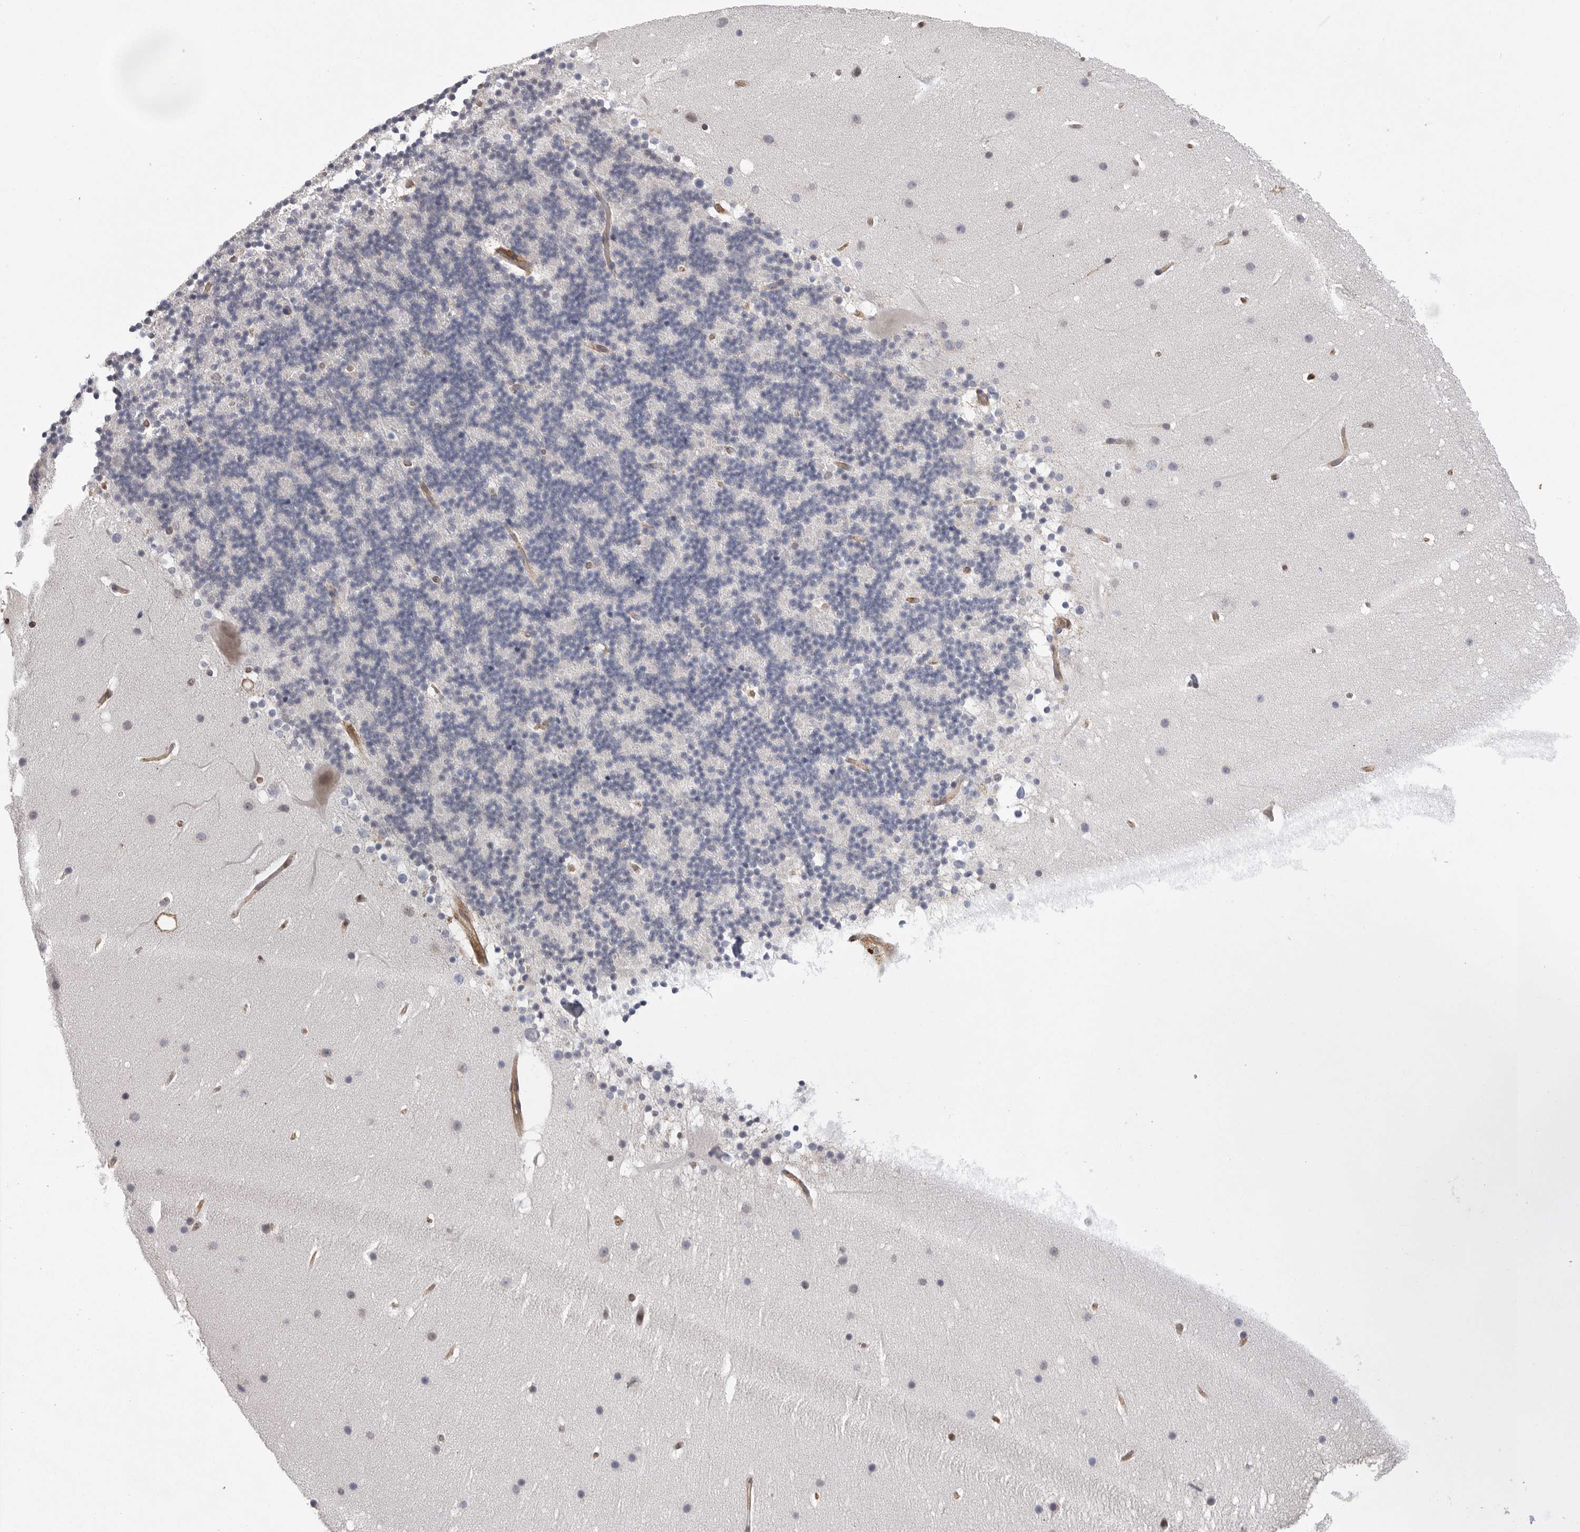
{"staining": {"intensity": "negative", "quantity": "none", "location": "none"}, "tissue": "cerebellum", "cell_type": "Cells in granular layer", "image_type": "normal", "snomed": [{"axis": "morphology", "description": "Normal tissue, NOS"}, {"axis": "topography", "description": "Cerebellum"}], "caption": "IHC of benign human cerebellum exhibits no expression in cells in granular layer. Nuclei are stained in blue.", "gene": "NECTIN1", "patient": {"sex": "male", "age": 57}}